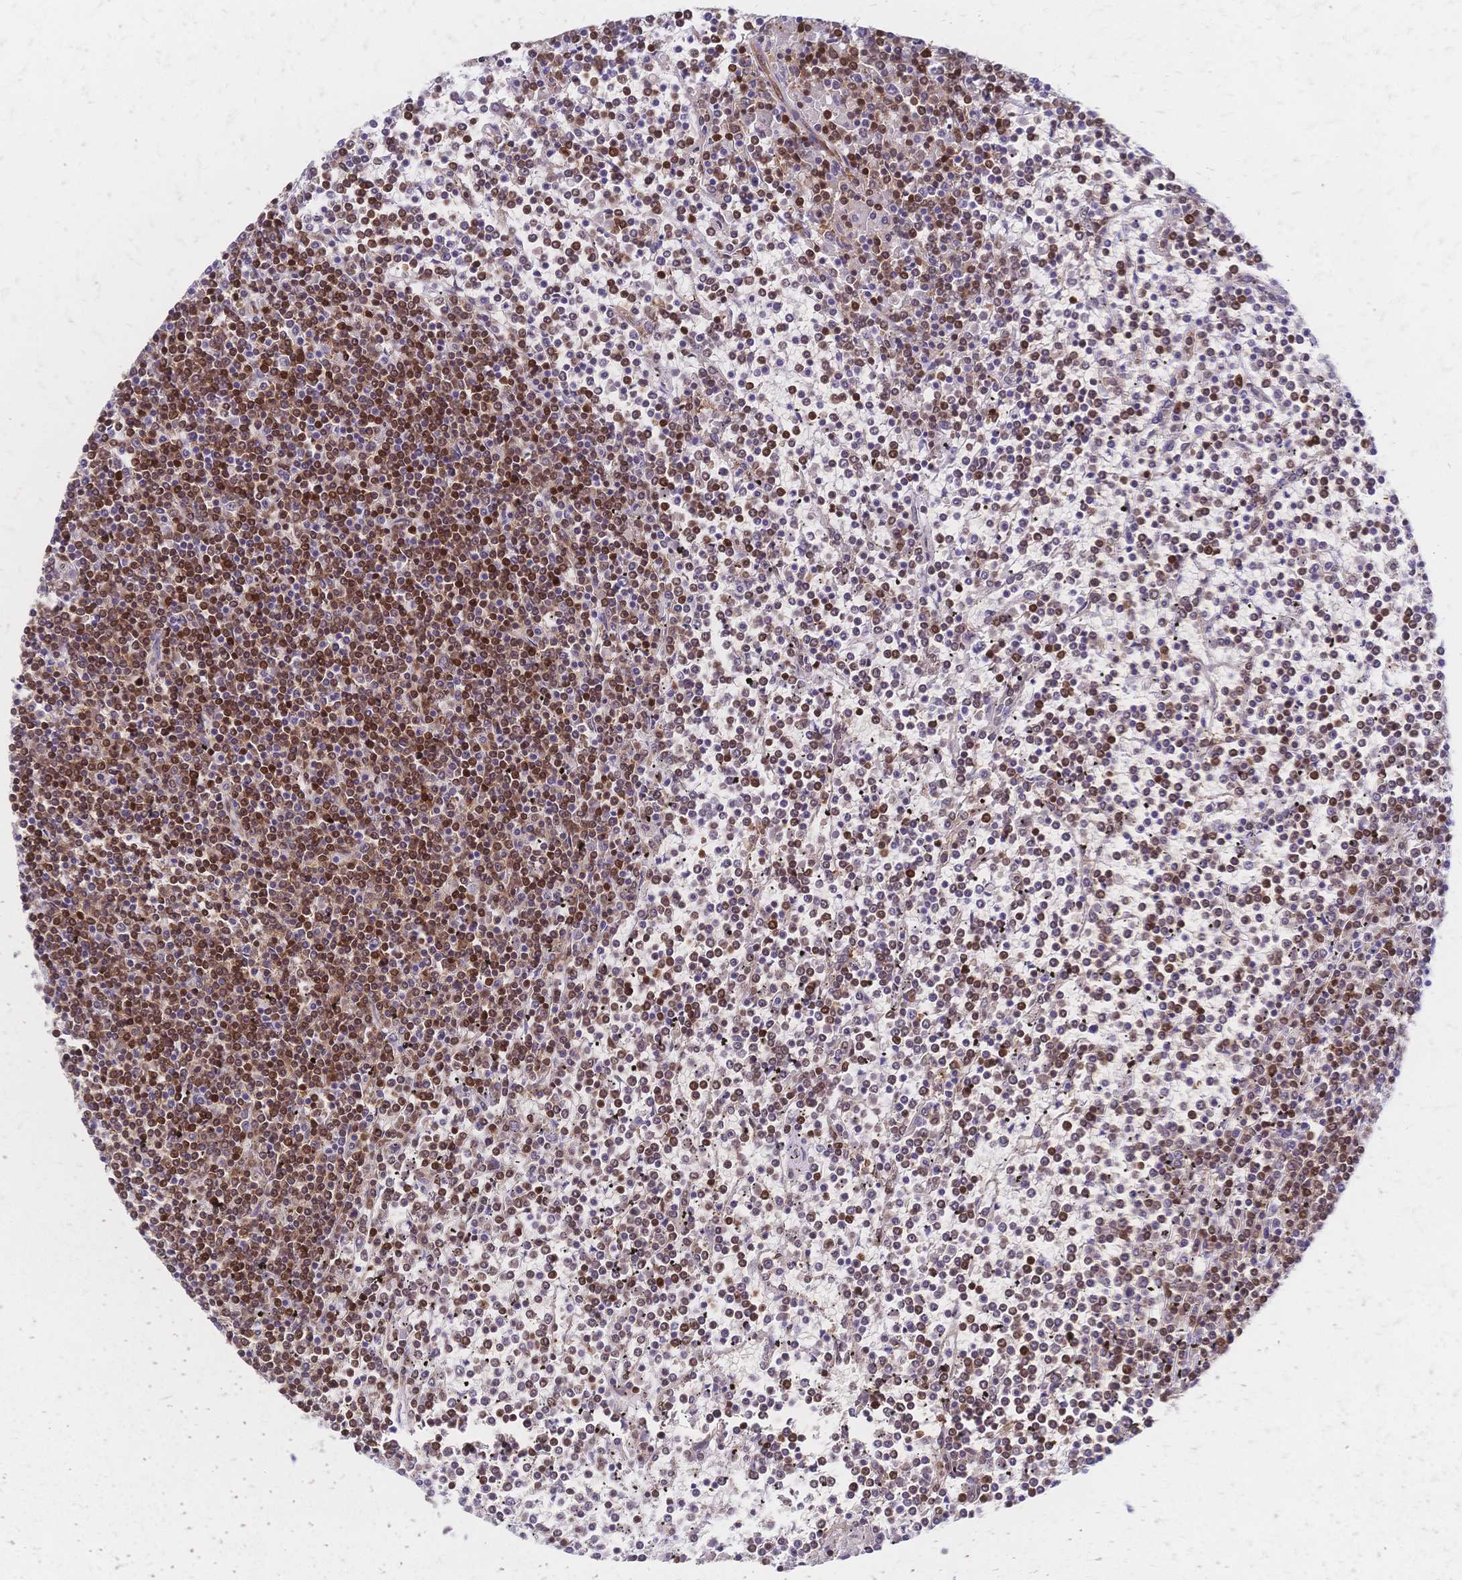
{"staining": {"intensity": "moderate", "quantity": "25%-75%", "location": "nuclear"}, "tissue": "lymphoma", "cell_type": "Tumor cells", "image_type": "cancer", "snomed": [{"axis": "morphology", "description": "Malignant lymphoma, non-Hodgkin's type, Low grade"}, {"axis": "topography", "description": "Spleen"}], "caption": "Immunohistochemical staining of human lymphoma shows medium levels of moderate nuclear protein positivity in about 25%-75% of tumor cells. The staining was performed using DAB (3,3'-diaminobenzidine) to visualize the protein expression in brown, while the nuclei were stained in blue with hematoxylin (Magnification: 20x).", "gene": "HDGF", "patient": {"sex": "female", "age": 19}}